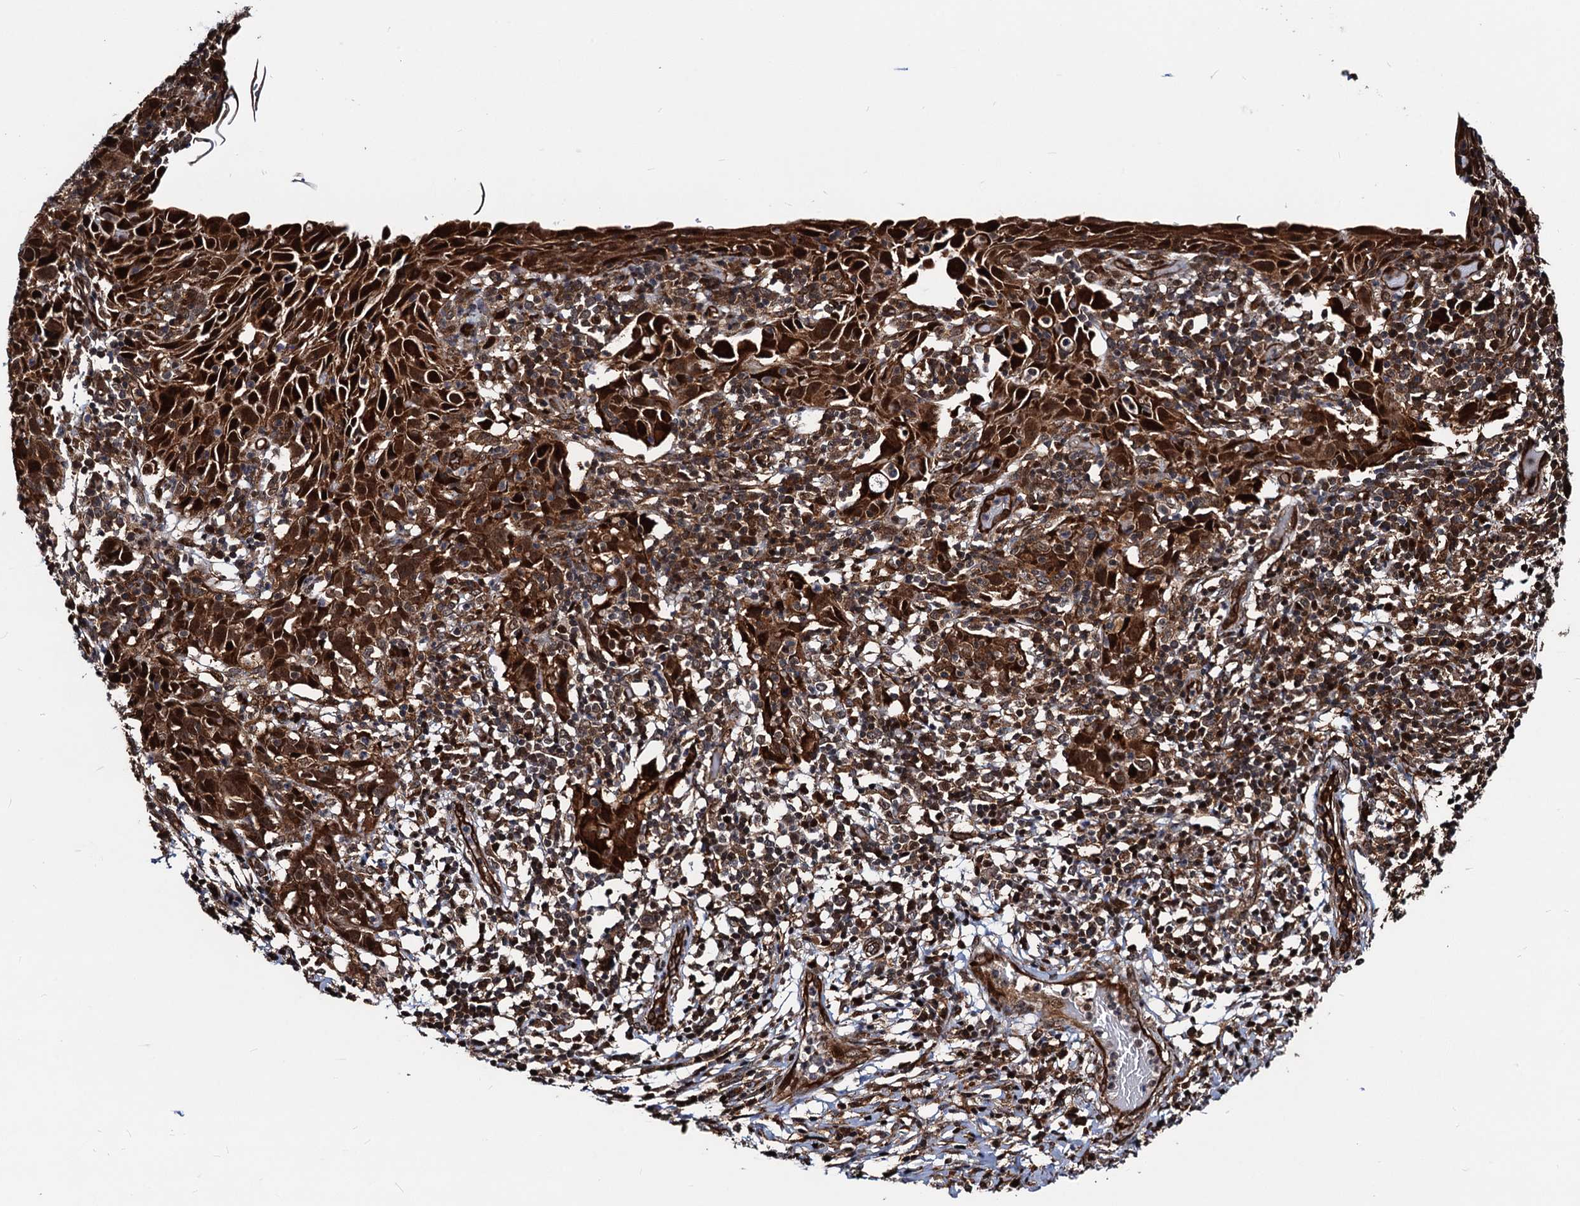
{"staining": {"intensity": "strong", "quantity": ">75%", "location": "cytoplasmic/membranous,nuclear"}, "tissue": "cervical cancer", "cell_type": "Tumor cells", "image_type": "cancer", "snomed": [{"axis": "morphology", "description": "Squamous cell carcinoma, NOS"}, {"axis": "topography", "description": "Cervix"}], "caption": "Immunohistochemical staining of human cervical squamous cell carcinoma exhibits strong cytoplasmic/membranous and nuclear protein positivity in about >75% of tumor cells.", "gene": "SNRNP25", "patient": {"sex": "female", "age": 50}}